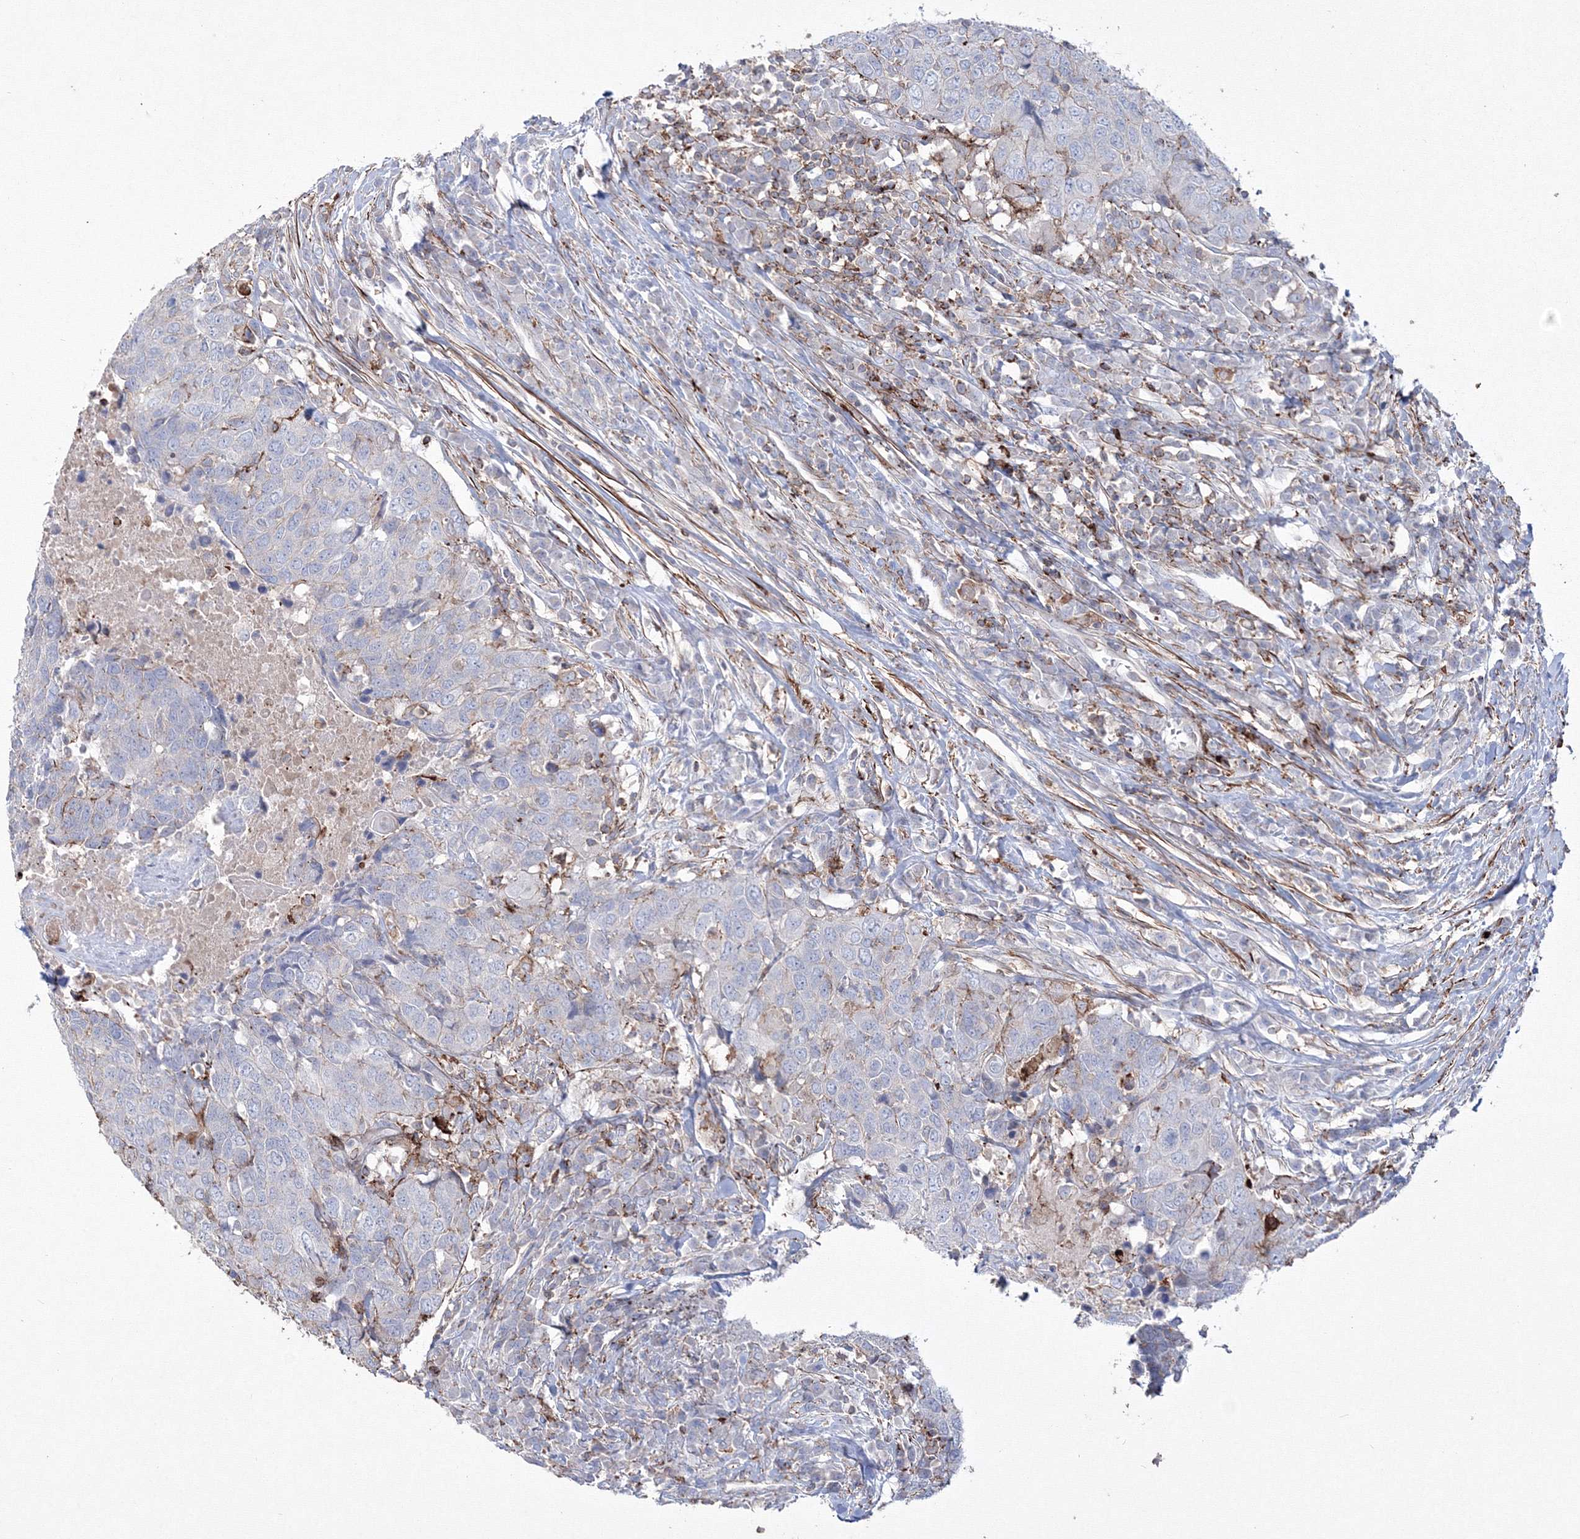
{"staining": {"intensity": "negative", "quantity": "none", "location": "none"}, "tissue": "head and neck cancer", "cell_type": "Tumor cells", "image_type": "cancer", "snomed": [{"axis": "morphology", "description": "Squamous cell carcinoma, NOS"}, {"axis": "topography", "description": "Head-Neck"}], "caption": "This is an immunohistochemistry (IHC) micrograph of human head and neck cancer (squamous cell carcinoma). There is no expression in tumor cells.", "gene": "GPR82", "patient": {"sex": "male", "age": 66}}